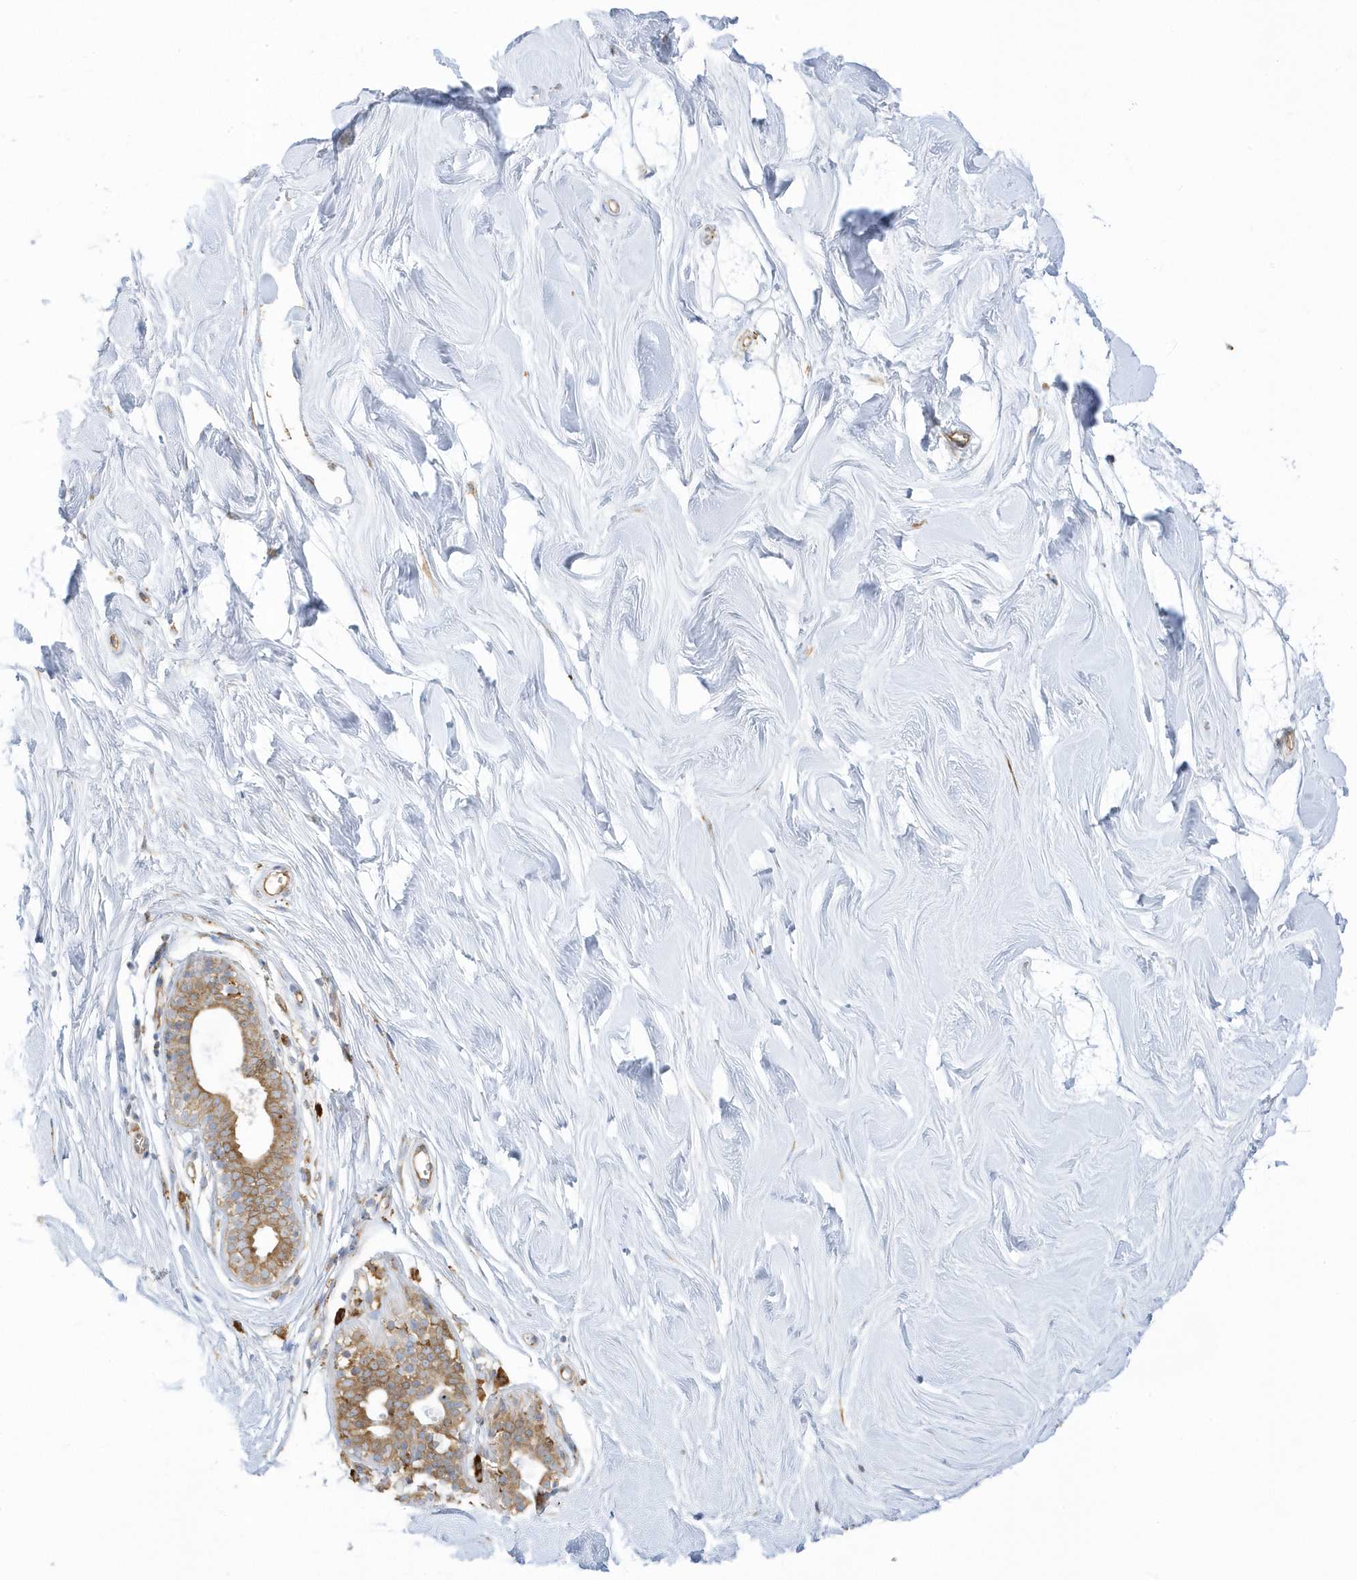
{"staining": {"intensity": "negative", "quantity": "none", "location": "none"}, "tissue": "breast", "cell_type": "Adipocytes", "image_type": "normal", "snomed": [{"axis": "morphology", "description": "Normal tissue, NOS"}, {"axis": "topography", "description": "Breast"}], "caption": "Immunohistochemistry (IHC) histopathology image of benign human breast stained for a protein (brown), which displays no staining in adipocytes.", "gene": "PDIA6", "patient": {"sex": "female", "age": 26}}